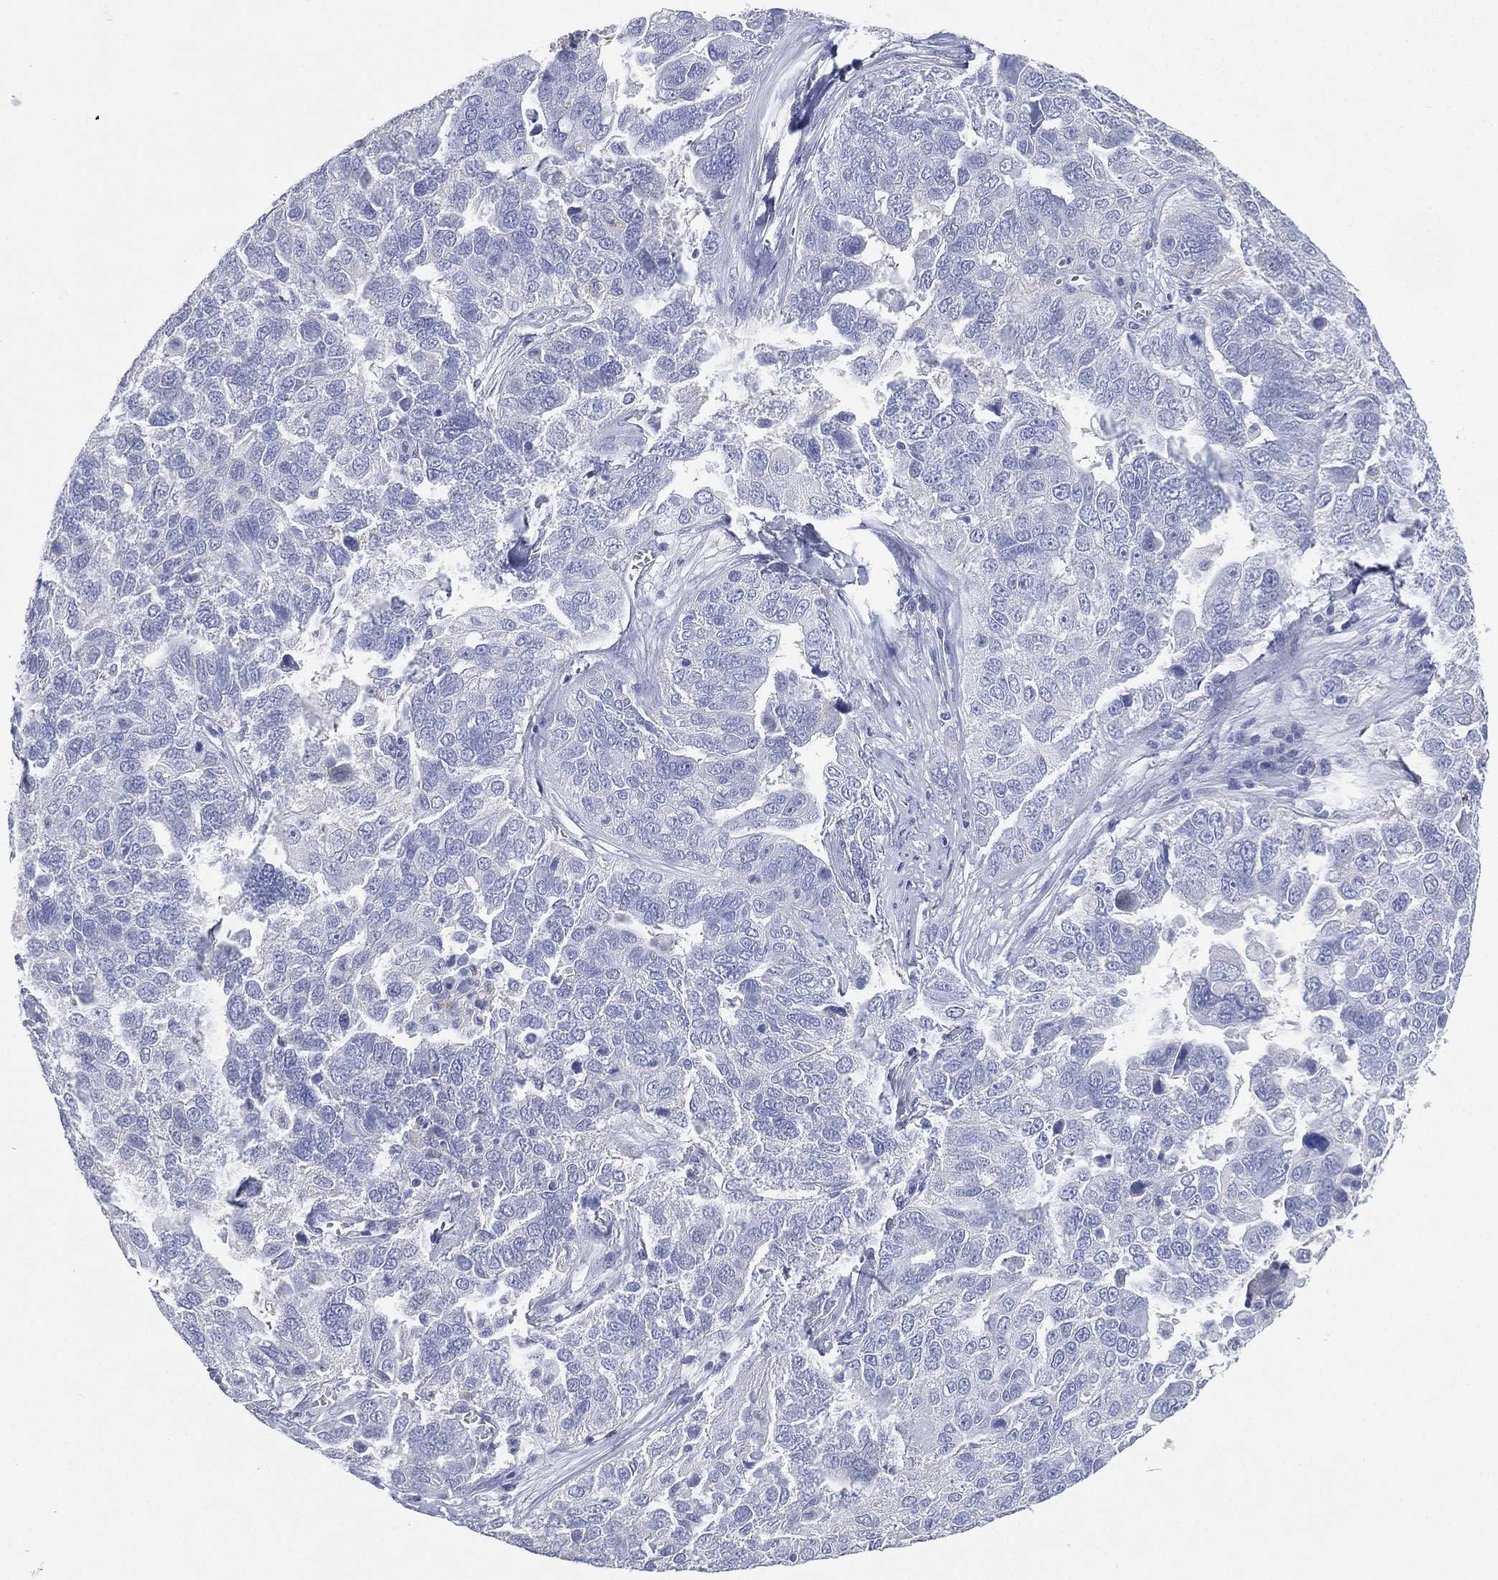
{"staining": {"intensity": "negative", "quantity": "none", "location": "none"}, "tissue": "ovarian cancer", "cell_type": "Tumor cells", "image_type": "cancer", "snomed": [{"axis": "morphology", "description": "Carcinoma, endometroid"}, {"axis": "topography", "description": "Soft tissue"}, {"axis": "topography", "description": "Ovary"}], "caption": "The micrograph reveals no significant staining in tumor cells of ovarian cancer (endometroid carcinoma).", "gene": "FMO1", "patient": {"sex": "female", "age": 52}}